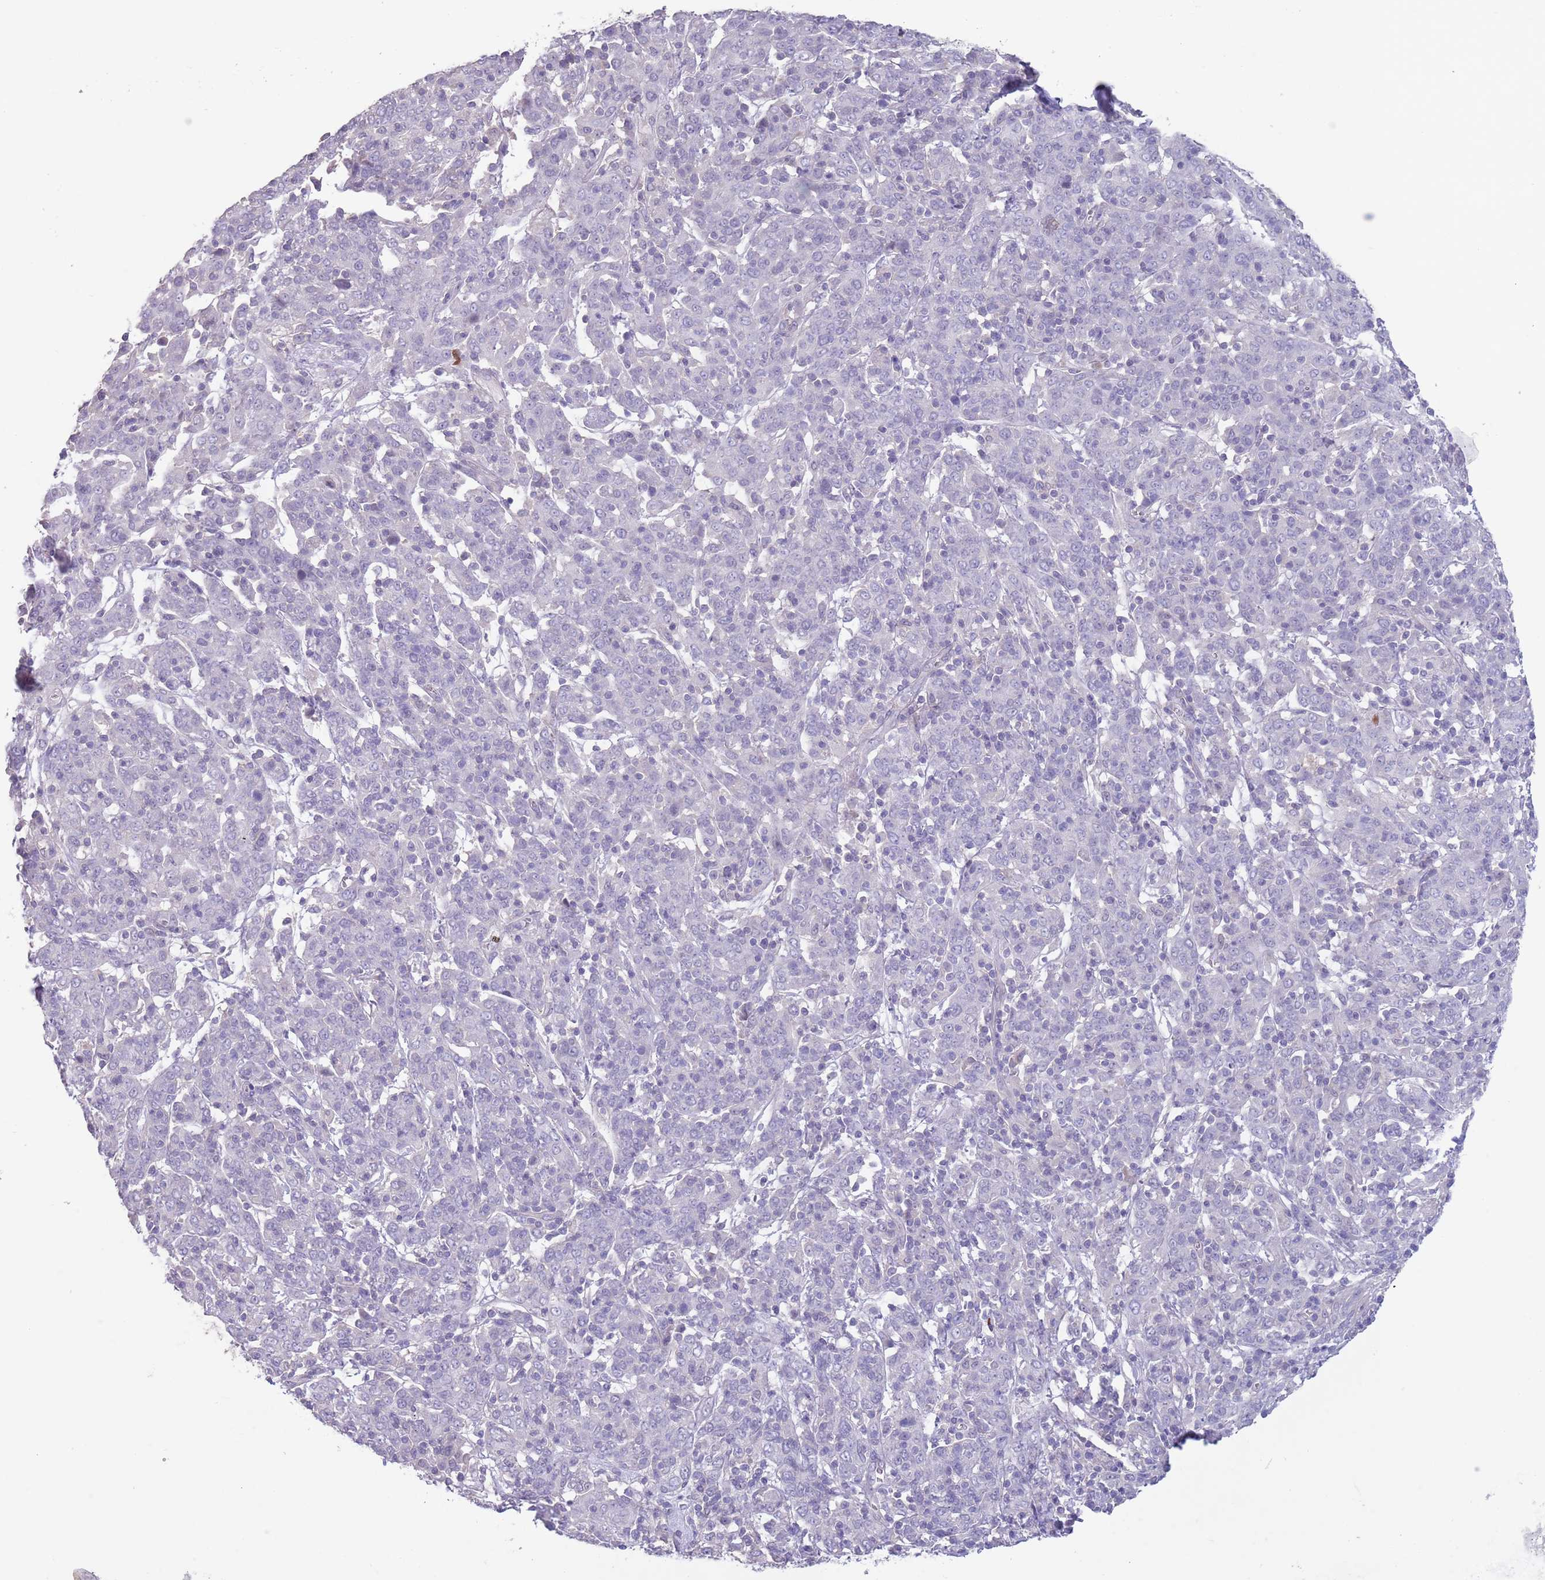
{"staining": {"intensity": "negative", "quantity": "none", "location": "none"}, "tissue": "cervical cancer", "cell_type": "Tumor cells", "image_type": "cancer", "snomed": [{"axis": "morphology", "description": "Squamous cell carcinoma, NOS"}, {"axis": "topography", "description": "Cervix"}], "caption": "IHC photomicrograph of neoplastic tissue: cervical squamous cell carcinoma stained with DAB demonstrates no significant protein staining in tumor cells.", "gene": "ZNF14", "patient": {"sex": "female", "age": 67}}